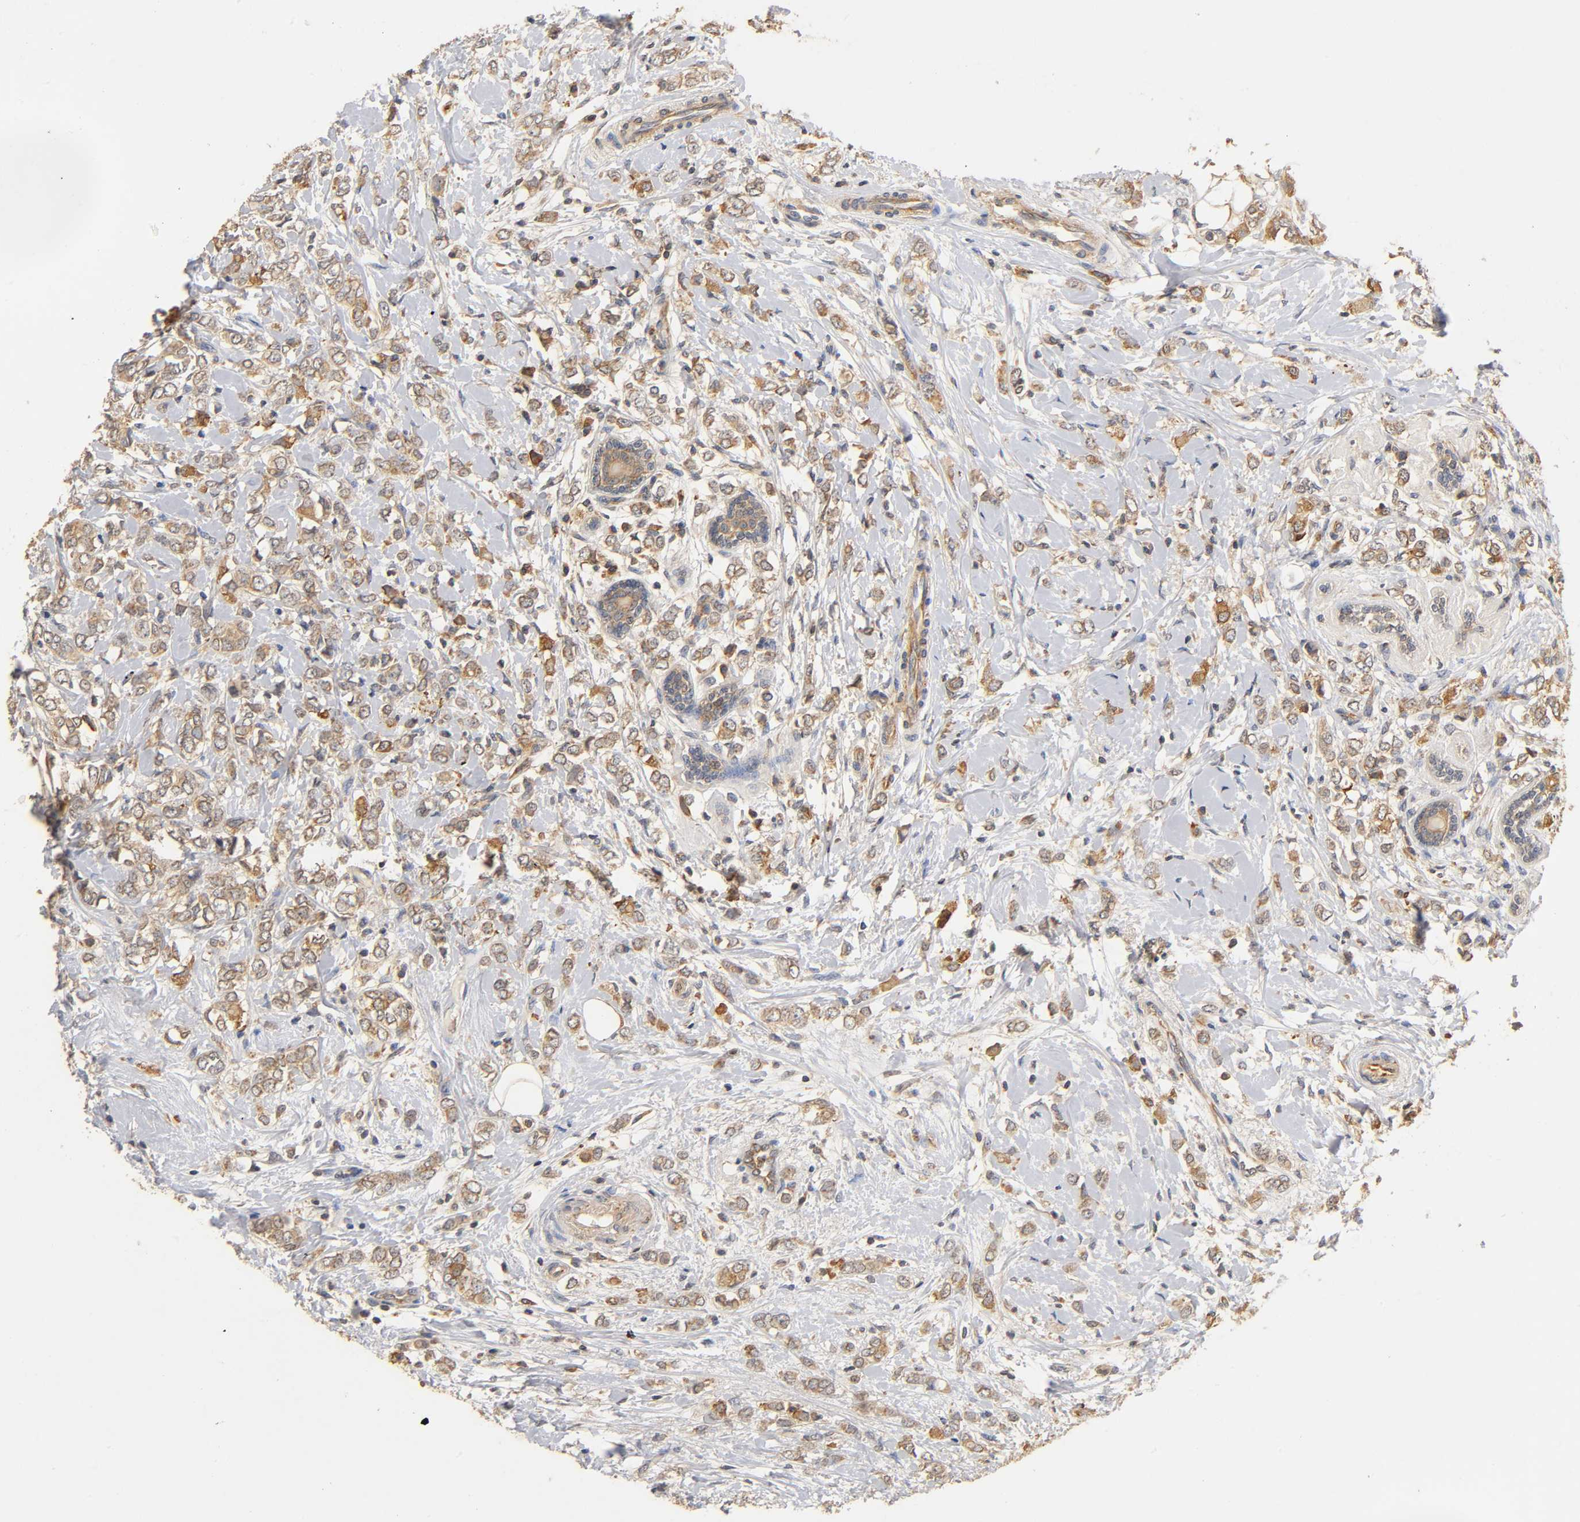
{"staining": {"intensity": "moderate", "quantity": ">75%", "location": "cytoplasmic/membranous"}, "tissue": "breast cancer", "cell_type": "Tumor cells", "image_type": "cancer", "snomed": [{"axis": "morphology", "description": "Normal tissue, NOS"}, {"axis": "morphology", "description": "Lobular carcinoma"}, {"axis": "topography", "description": "Breast"}], "caption": "IHC of human breast cancer displays medium levels of moderate cytoplasmic/membranous expression in approximately >75% of tumor cells. Using DAB (brown) and hematoxylin (blue) stains, captured at high magnification using brightfield microscopy.", "gene": "SCAP", "patient": {"sex": "female", "age": 47}}